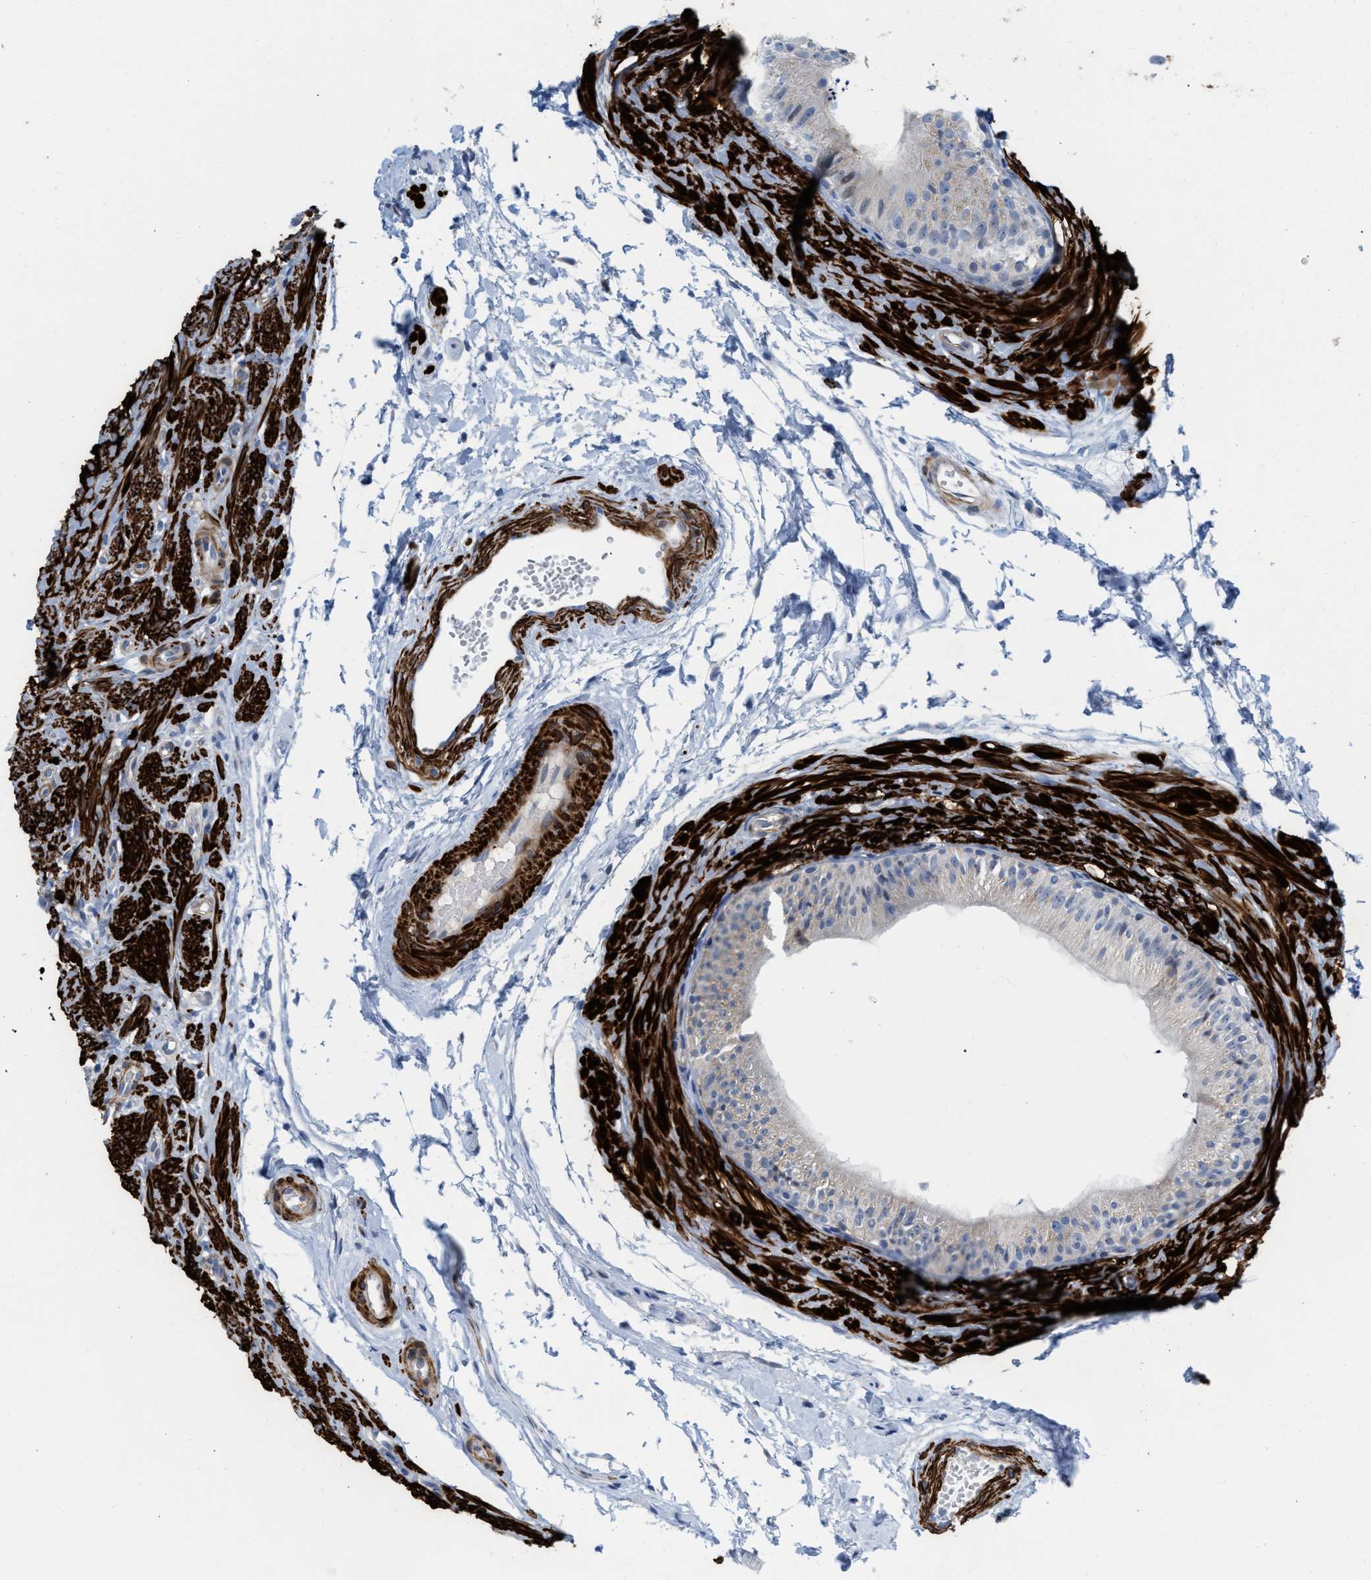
{"staining": {"intensity": "negative", "quantity": "none", "location": "none"}, "tissue": "epididymis", "cell_type": "Glandular cells", "image_type": "normal", "snomed": [{"axis": "morphology", "description": "Normal tissue, NOS"}, {"axis": "topography", "description": "Epididymis"}], "caption": "Glandular cells show no significant positivity in unremarkable epididymis.", "gene": "TAGLN", "patient": {"sex": "male", "age": 56}}